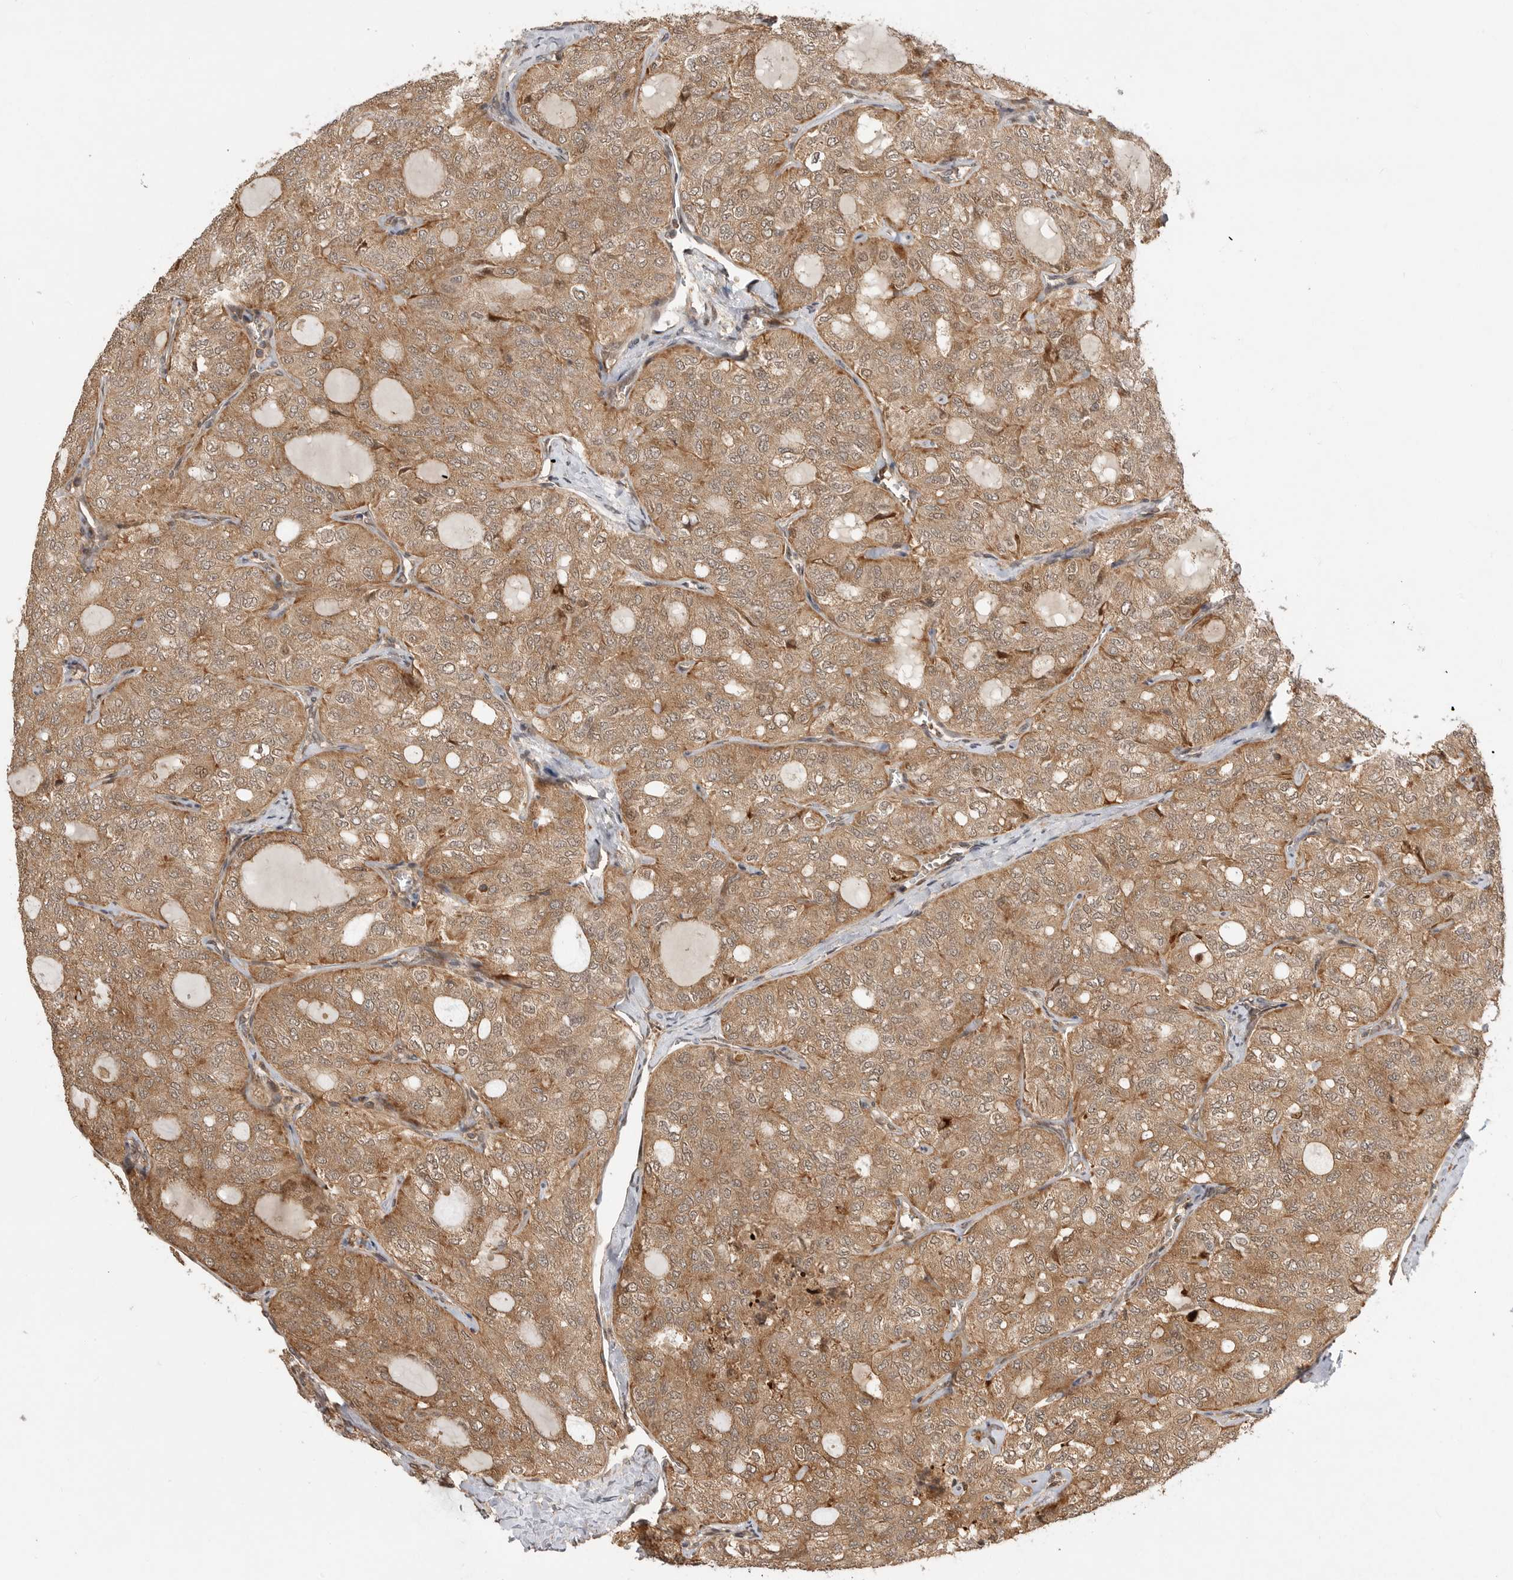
{"staining": {"intensity": "moderate", "quantity": ">75%", "location": "cytoplasmic/membranous"}, "tissue": "thyroid cancer", "cell_type": "Tumor cells", "image_type": "cancer", "snomed": [{"axis": "morphology", "description": "Follicular adenoma carcinoma, NOS"}, {"axis": "topography", "description": "Thyroid gland"}], "caption": "Thyroid cancer (follicular adenoma carcinoma) stained with a brown dye displays moderate cytoplasmic/membranous positive expression in approximately >75% of tumor cells.", "gene": "ADPRS", "patient": {"sex": "male", "age": 75}}